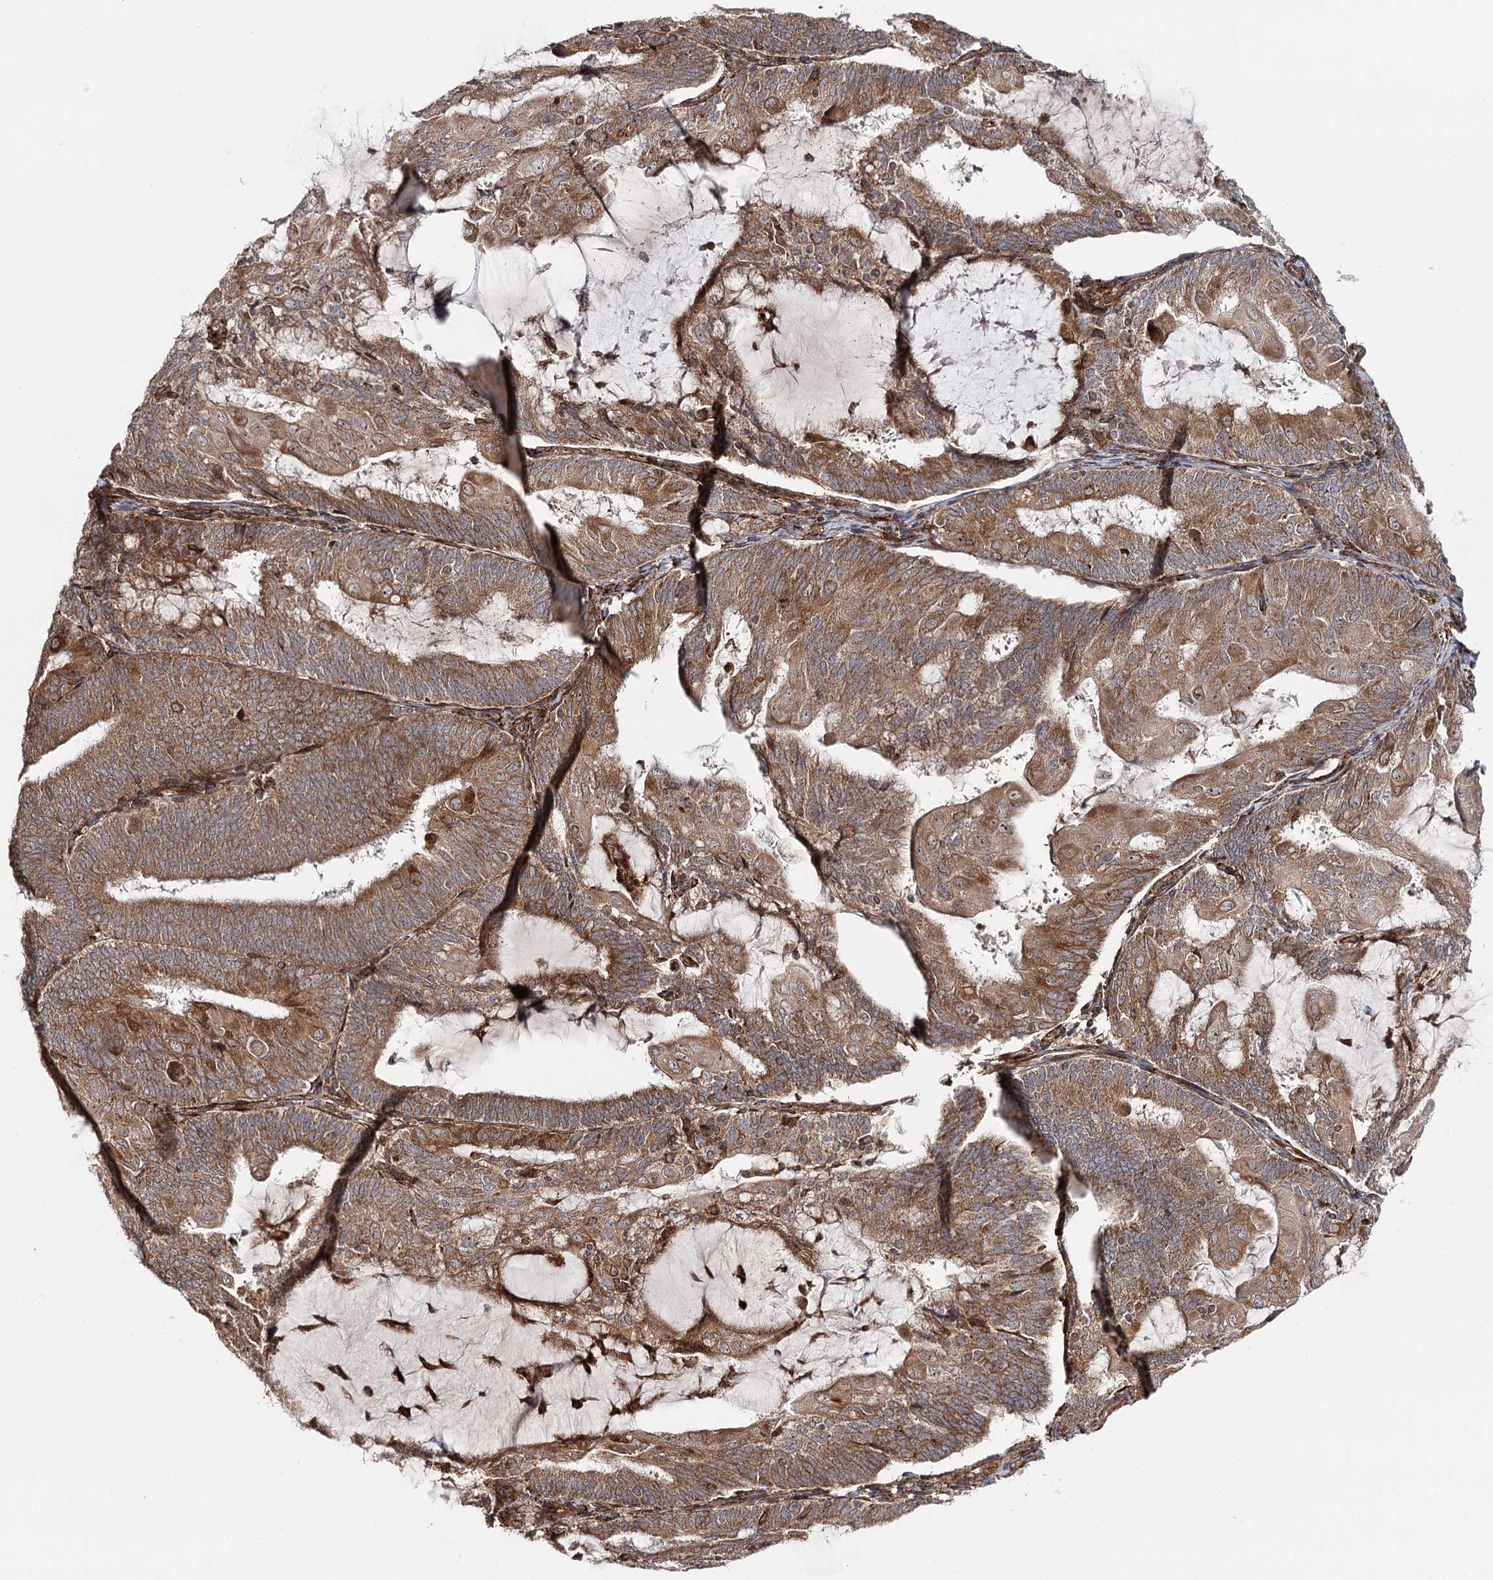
{"staining": {"intensity": "moderate", "quantity": ">75%", "location": "cytoplasmic/membranous"}, "tissue": "endometrial cancer", "cell_type": "Tumor cells", "image_type": "cancer", "snomed": [{"axis": "morphology", "description": "Adenocarcinoma, NOS"}, {"axis": "topography", "description": "Endometrium"}], "caption": "Brown immunohistochemical staining in adenocarcinoma (endometrial) demonstrates moderate cytoplasmic/membranous positivity in about >75% of tumor cells. (DAB (3,3'-diaminobenzidine) = brown stain, brightfield microscopy at high magnification).", "gene": "MKNK1", "patient": {"sex": "female", "age": 81}}